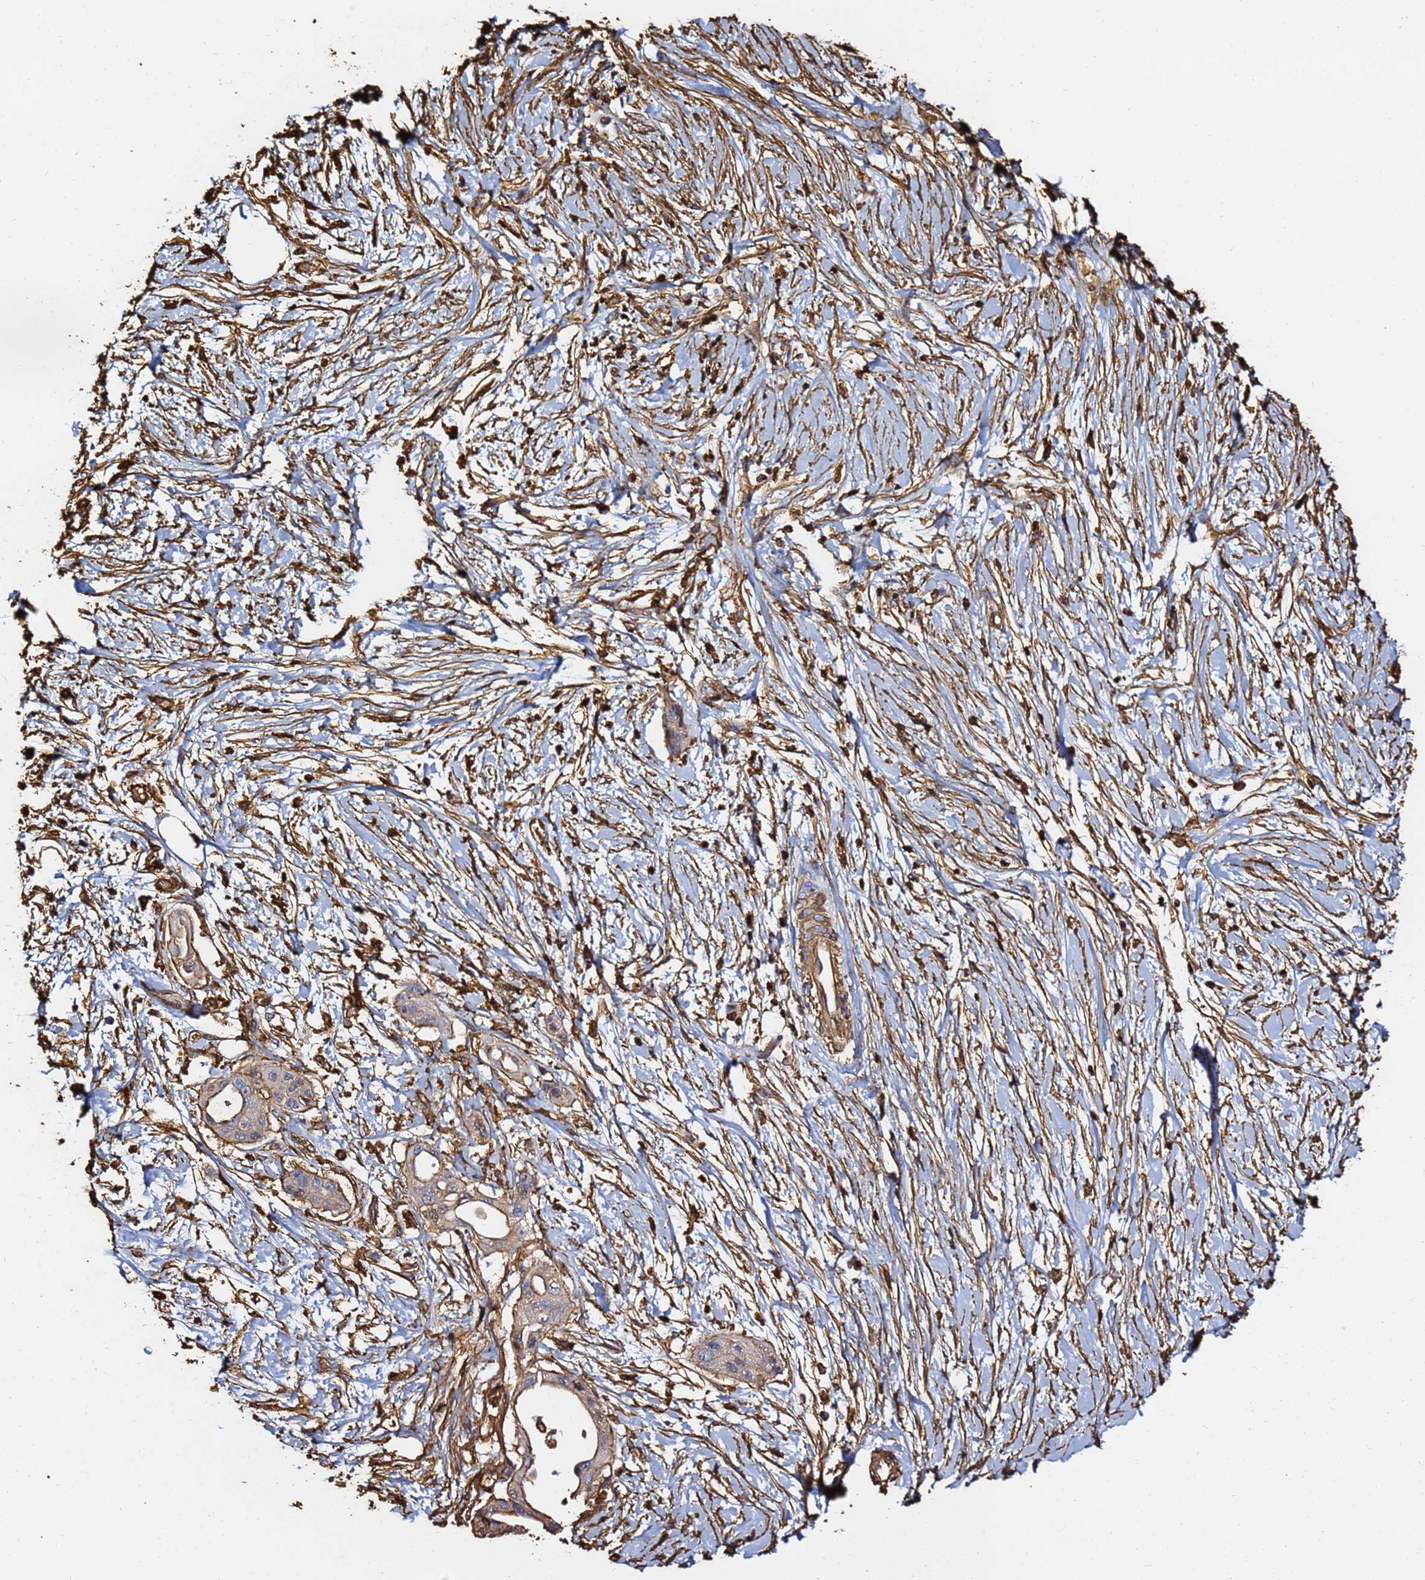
{"staining": {"intensity": "moderate", "quantity": "25%-75%", "location": "cytoplasmic/membranous"}, "tissue": "pancreatic cancer", "cell_type": "Tumor cells", "image_type": "cancer", "snomed": [{"axis": "morphology", "description": "Adenocarcinoma, NOS"}, {"axis": "topography", "description": "Pancreas"}], "caption": "Pancreatic cancer (adenocarcinoma) was stained to show a protein in brown. There is medium levels of moderate cytoplasmic/membranous positivity in about 25%-75% of tumor cells. The protein of interest is stained brown, and the nuclei are stained in blue (DAB IHC with brightfield microscopy, high magnification).", "gene": "ACTB", "patient": {"sex": "male", "age": 68}}